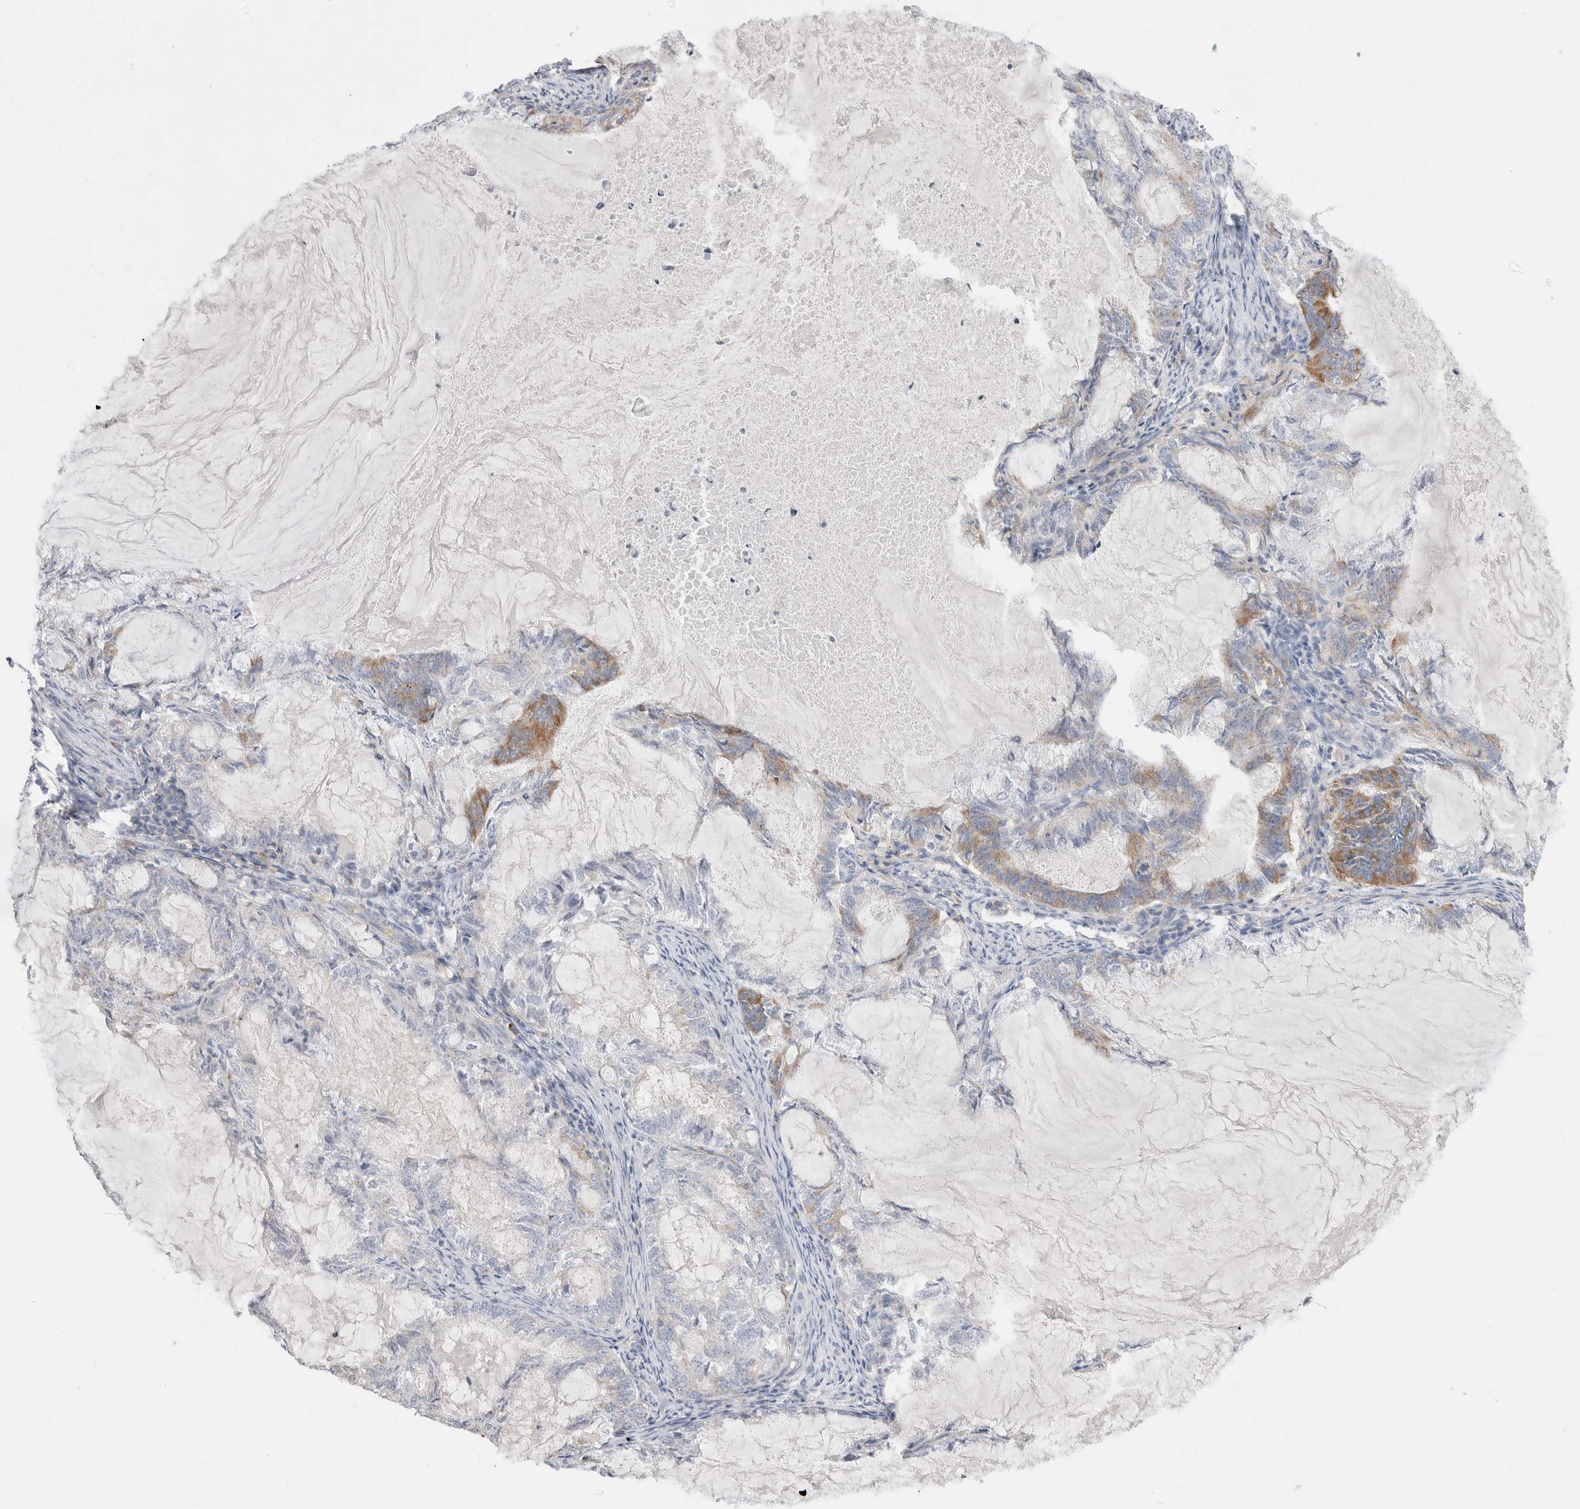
{"staining": {"intensity": "moderate", "quantity": "<25%", "location": "cytoplasmic/membranous"}, "tissue": "endometrial cancer", "cell_type": "Tumor cells", "image_type": "cancer", "snomed": [{"axis": "morphology", "description": "Adenocarcinoma, NOS"}, {"axis": "topography", "description": "Endometrium"}], "caption": "Brown immunohistochemical staining in human endometrial cancer demonstrates moderate cytoplasmic/membranous expression in about <25% of tumor cells.", "gene": "ZNF23", "patient": {"sex": "female", "age": 86}}